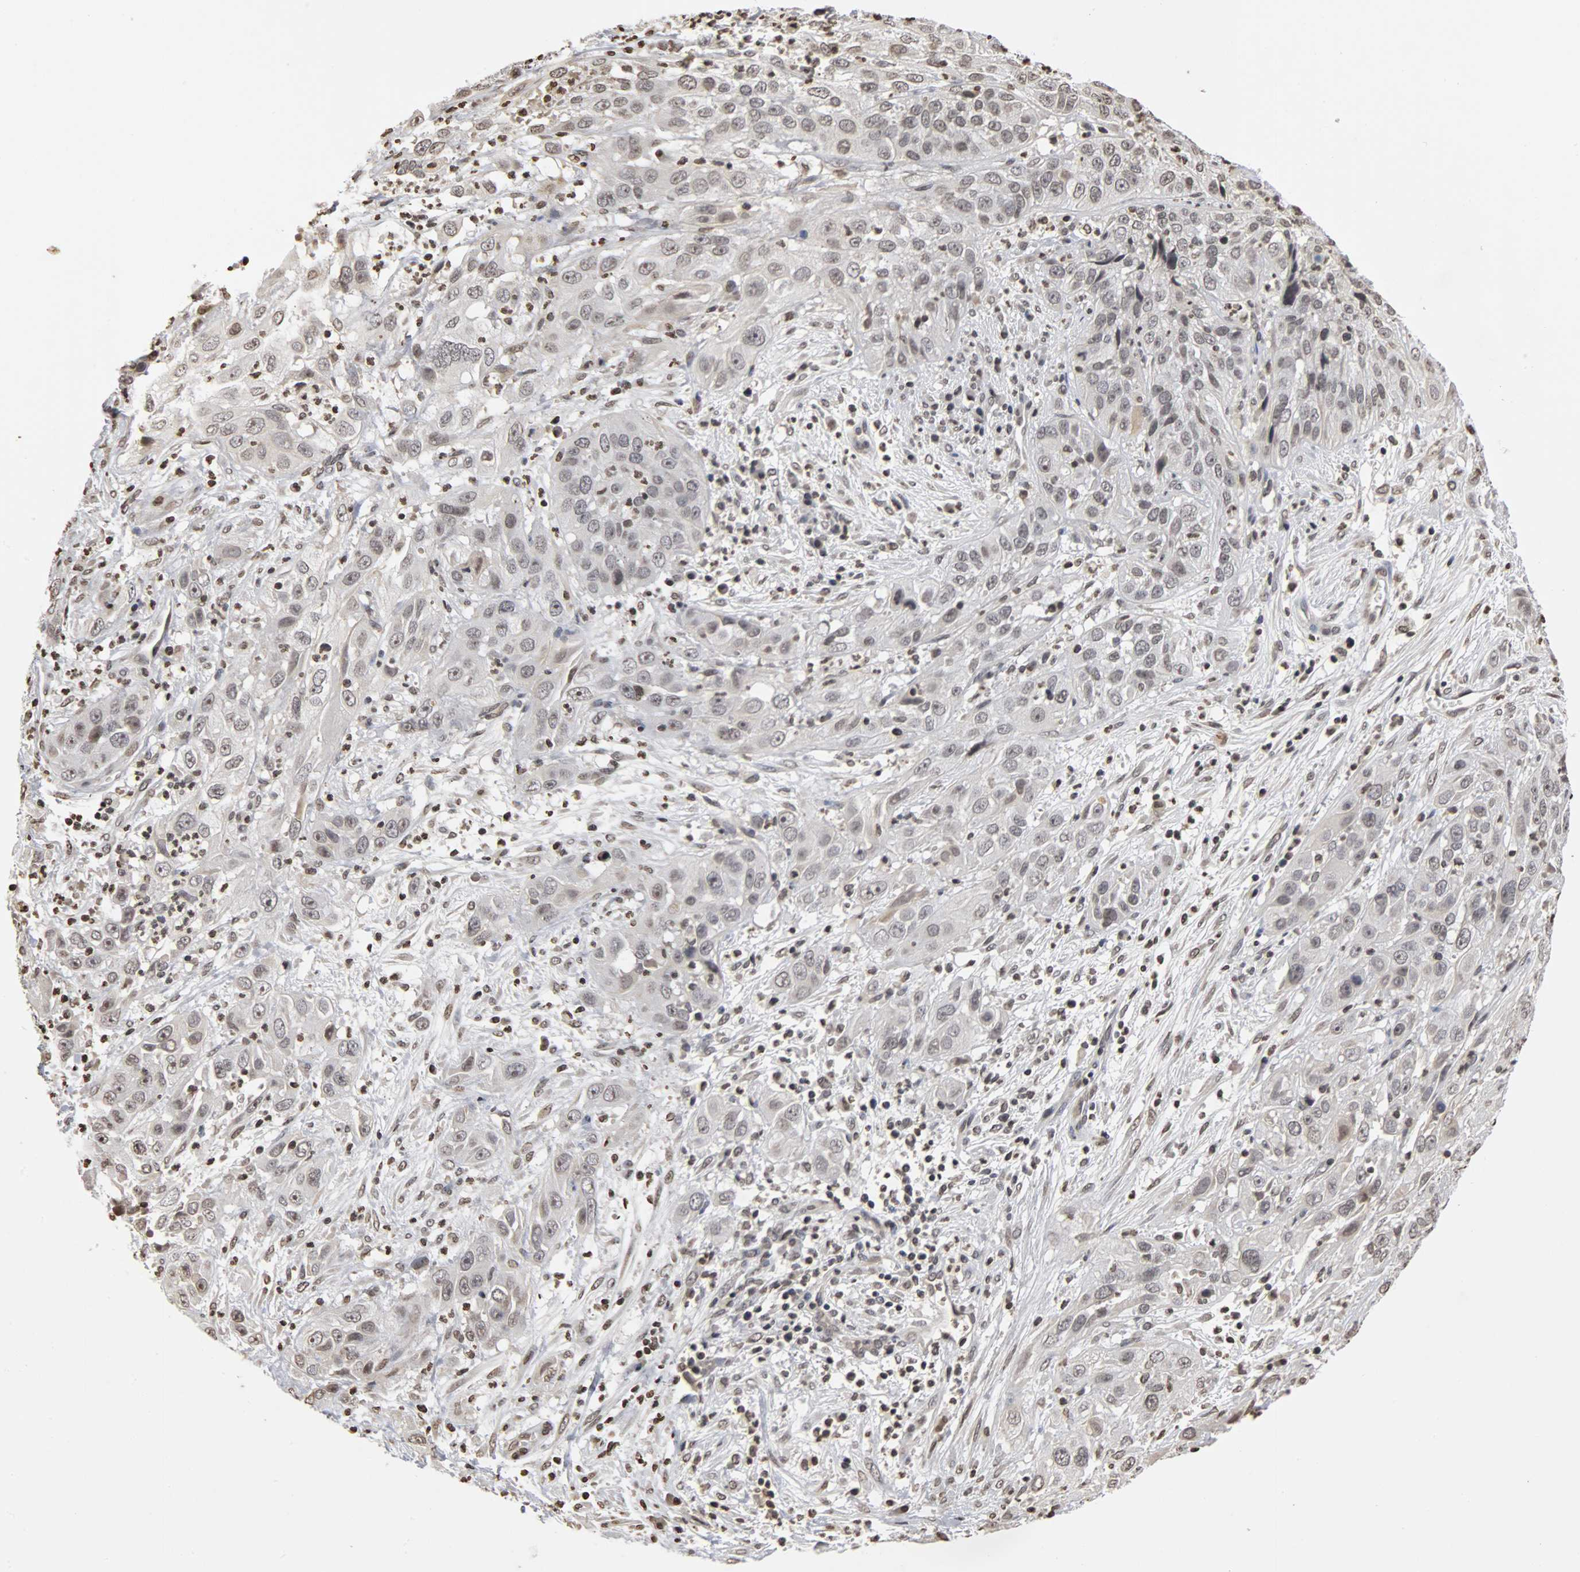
{"staining": {"intensity": "weak", "quantity": "<25%", "location": "nuclear"}, "tissue": "cervical cancer", "cell_type": "Tumor cells", "image_type": "cancer", "snomed": [{"axis": "morphology", "description": "Squamous cell carcinoma, NOS"}, {"axis": "topography", "description": "Cervix"}], "caption": "Immunohistochemistry (IHC) image of neoplastic tissue: squamous cell carcinoma (cervical) stained with DAB (3,3'-diaminobenzidine) demonstrates no significant protein expression in tumor cells.", "gene": "ERCC2", "patient": {"sex": "female", "age": 32}}